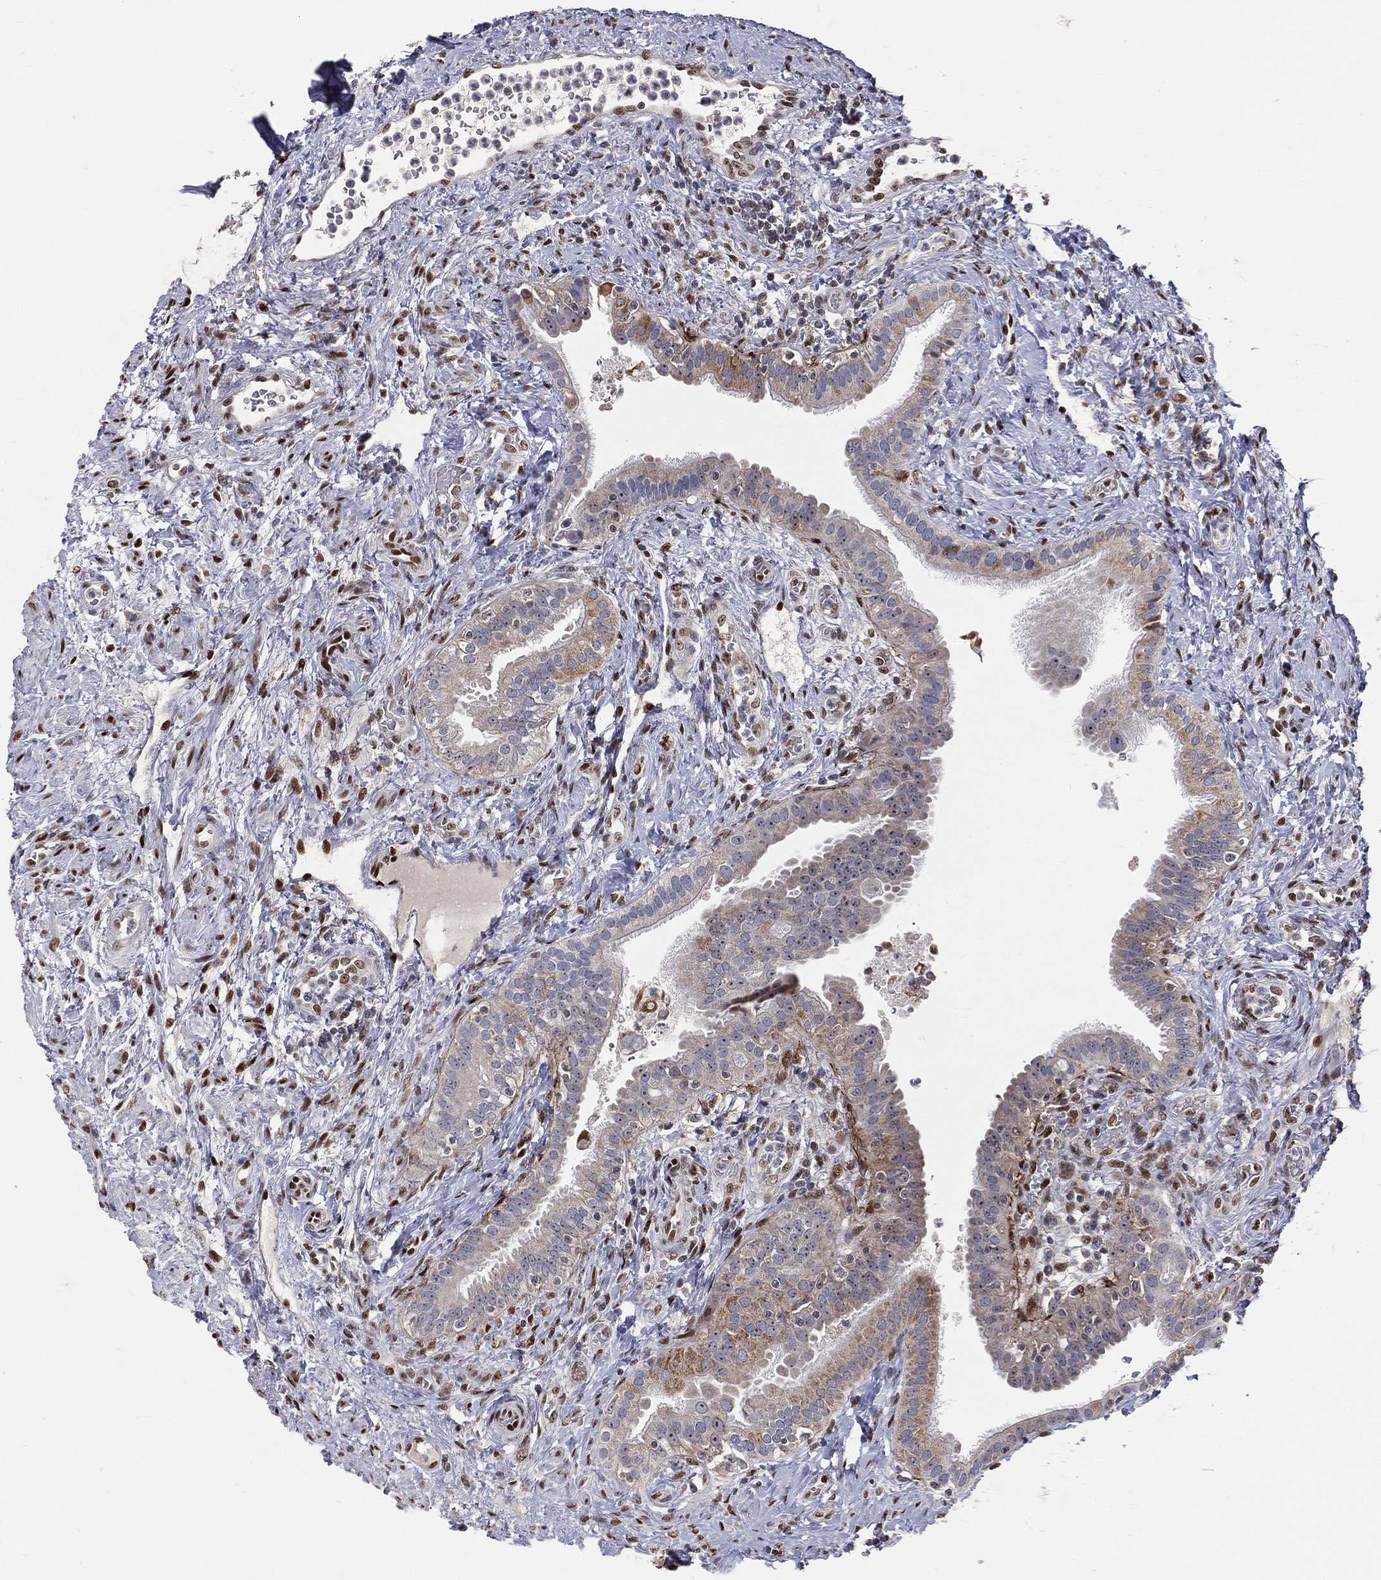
{"staining": {"intensity": "moderate", "quantity": "<25%", "location": "cytoplasmic/membranous"}, "tissue": "fallopian tube", "cell_type": "Glandular cells", "image_type": "normal", "snomed": [{"axis": "morphology", "description": "Normal tissue, NOS"}, {"axis": "topography", "description": "Fallopian tube"}], "caption": "Immunohistochemistry (IHC) of benign human fallopian tube exhibits low levels of moderate cytoplasmic/membranous staining in approximately <25% of glandular cells. (DAB (3,3'-diaminobenzidine) IHC with brightfield microscopy, high magnification).", "gene": "ZEB1", "patient": {"sex": "female", "age": 41}}